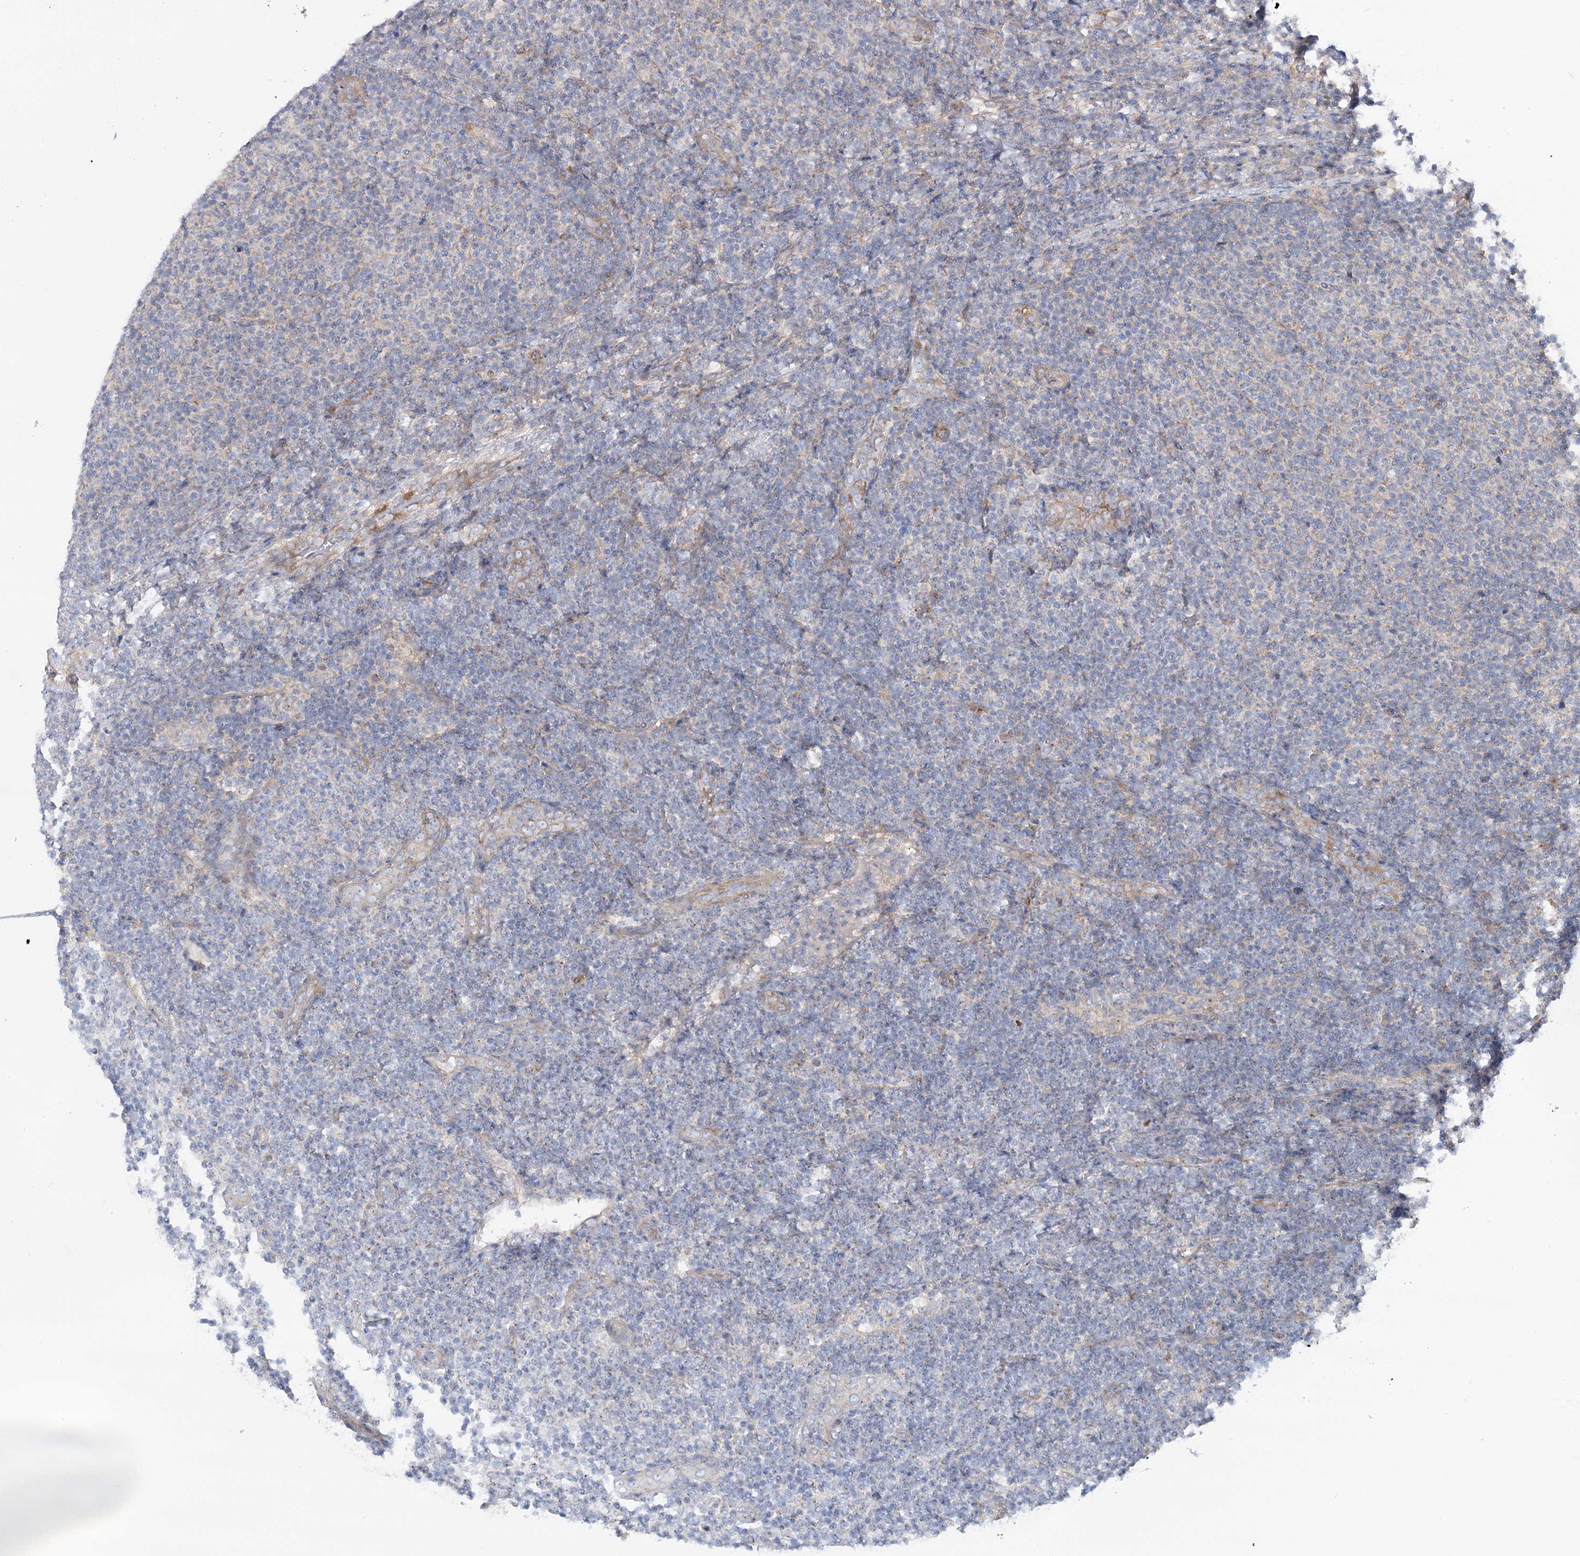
{"staining": {"intensity": "weak", "quantity": "<25%", "location": "nuclear"}, "tissue": "lymphoma", "cell_type": "Tumor cells", "image_type": "cancer", "snomed": [{"axis": "morphology", "description": "Malignant lymphoma, non-Hodgkin's type, Low grade"}, {"axis": "topography", "description": "Lymph node"}], "caption": "The immunohistochemistry image has no significant expression in tumor cells of malignant lymphoma, non-Hodgkin's type (low-grade) tissue.", "gene": "SCN11A", "patient": {"sex": "male", "age": 66}}